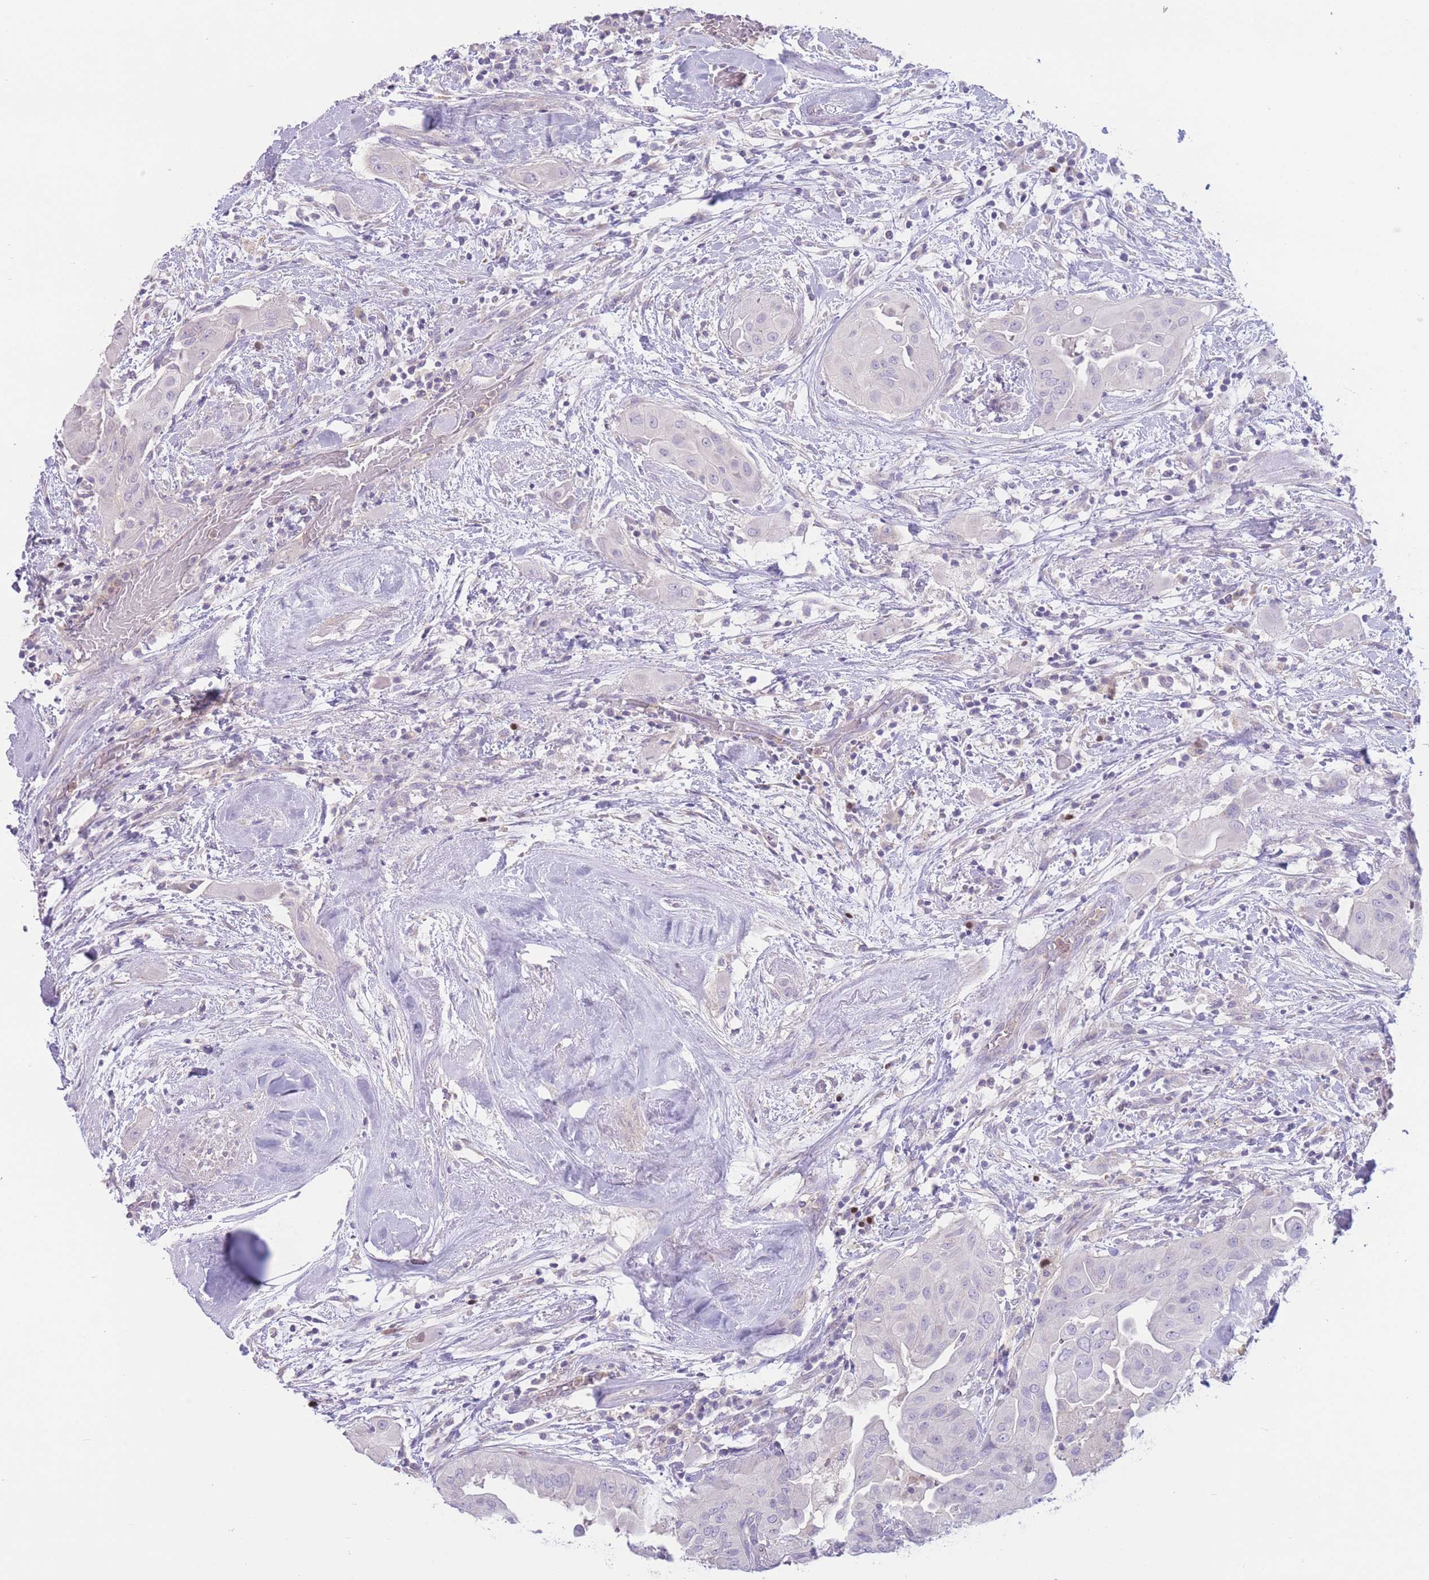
{"staining": {"intensity": "negative", "quantity": "none", "location": "none"}, "tissue": "thyroid cancer", "cell_type": "Tumor cells", "image_type": "cancer", "snomed": [{"axis": "morphology", "description": "Papillary adenocarcinoma, NOS"}, {"axis": "topography", "description": "Thyroid gland"}], "caption": "Immunohistochemical staining of papillary adenocarcinoma (thyroid) shows no significant staining in tumor cells.", "gene": "BHLHA15", "patient": {"sex": "female", "age": 59}}